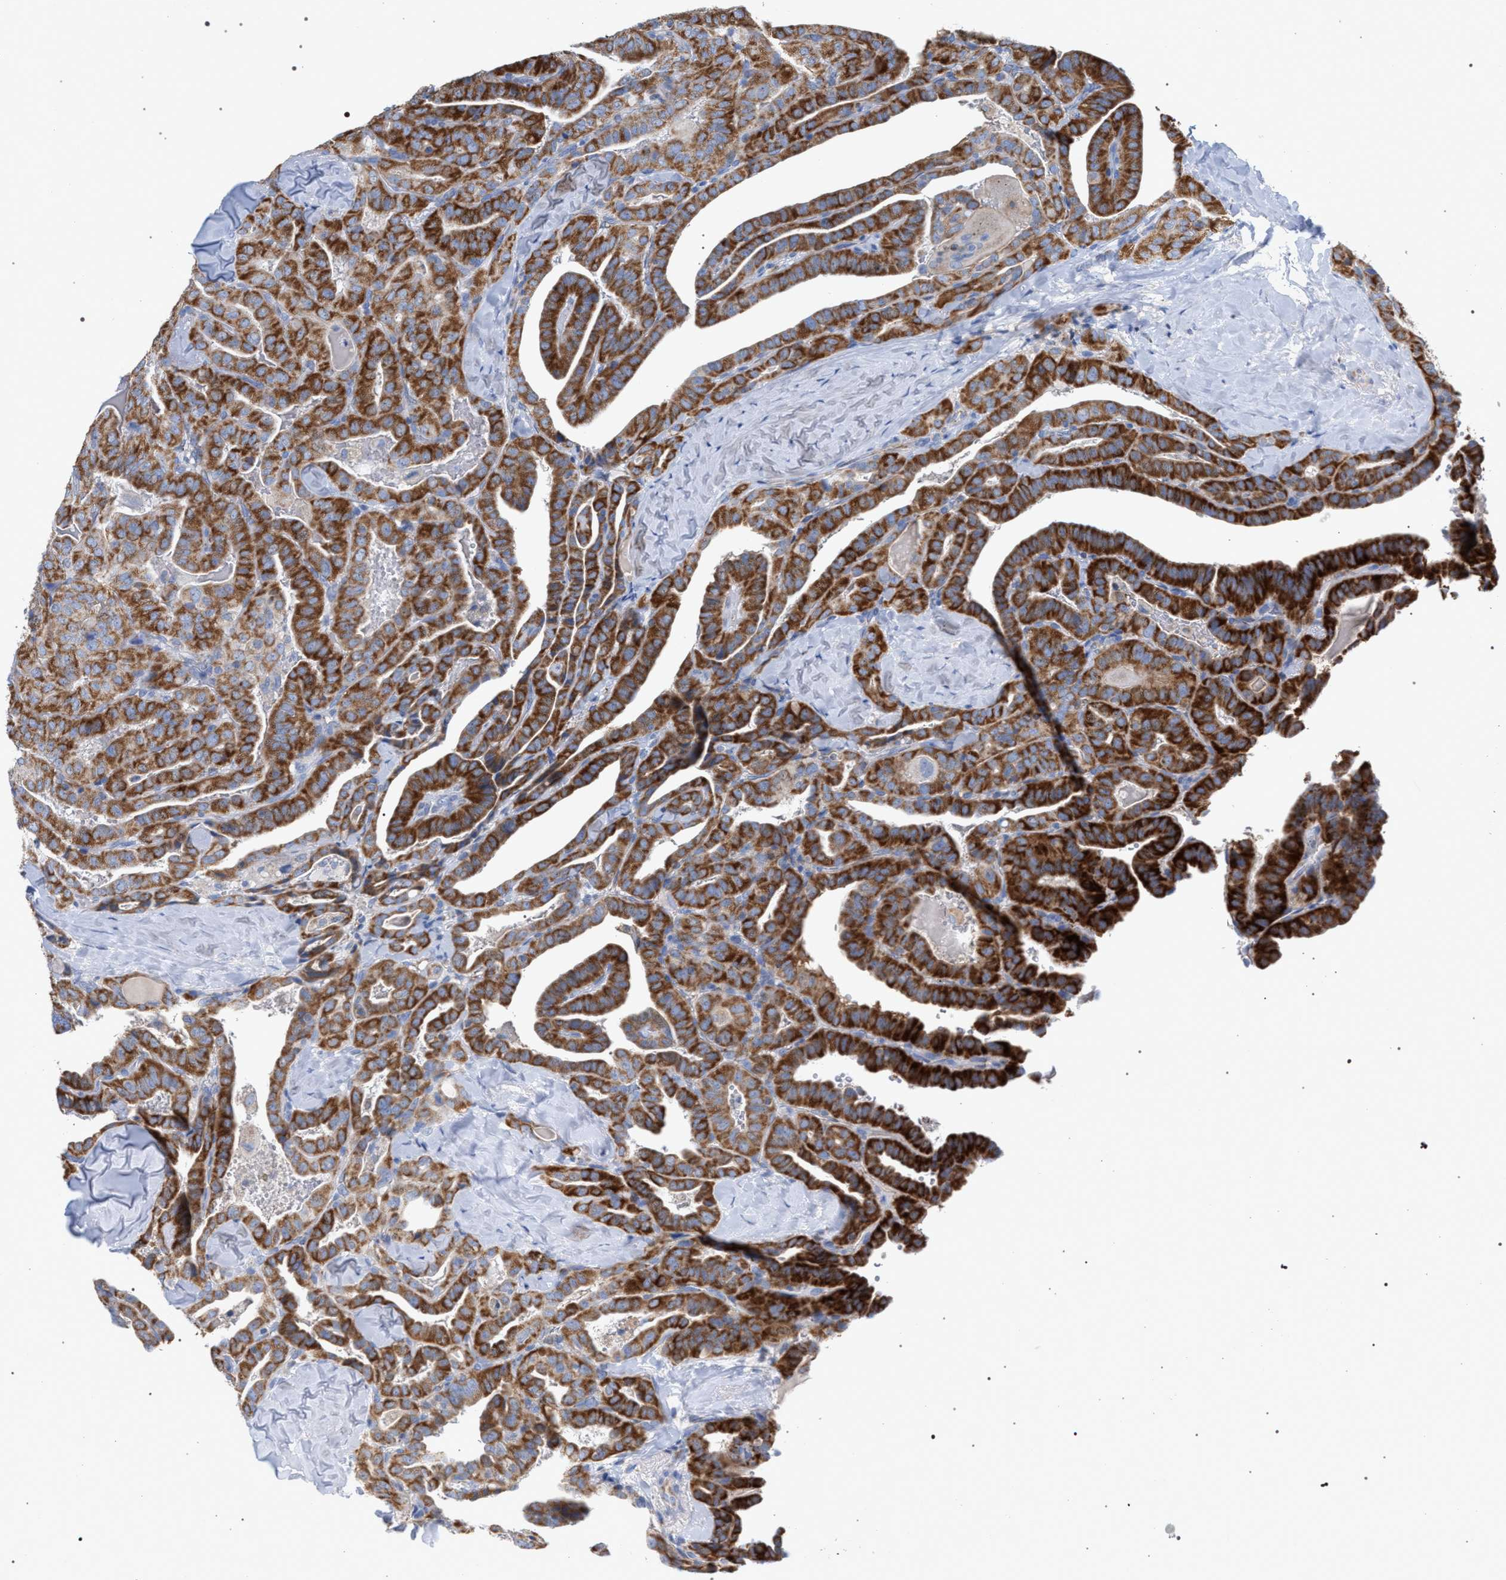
{"staining": {"intensity": "strong", "quantity": ">75%", "location": "cytoplasmic/membranous"}, "tissue": "thyroid cancer", "cell_type": "Tumor cells", "image_type": "cancer", "snomed": [{"axis": "morphology", "description": "Papillary adenocarcinoma, NOS"}, {"axis": "topography", "description": "Thyroid gland"}], "caption": "Strong cytoplasmic/membranous staining is appreciated in about >75% of tumor cells in thyroid cancer (papillary adenocarcinoma). The staining is performed using DAB brown chromogen to label protein expression. The nuclei are counter-stained blue using hematoxylin.", "gene": "ECI2", "patient": {"sex": "male", "age": 77}}